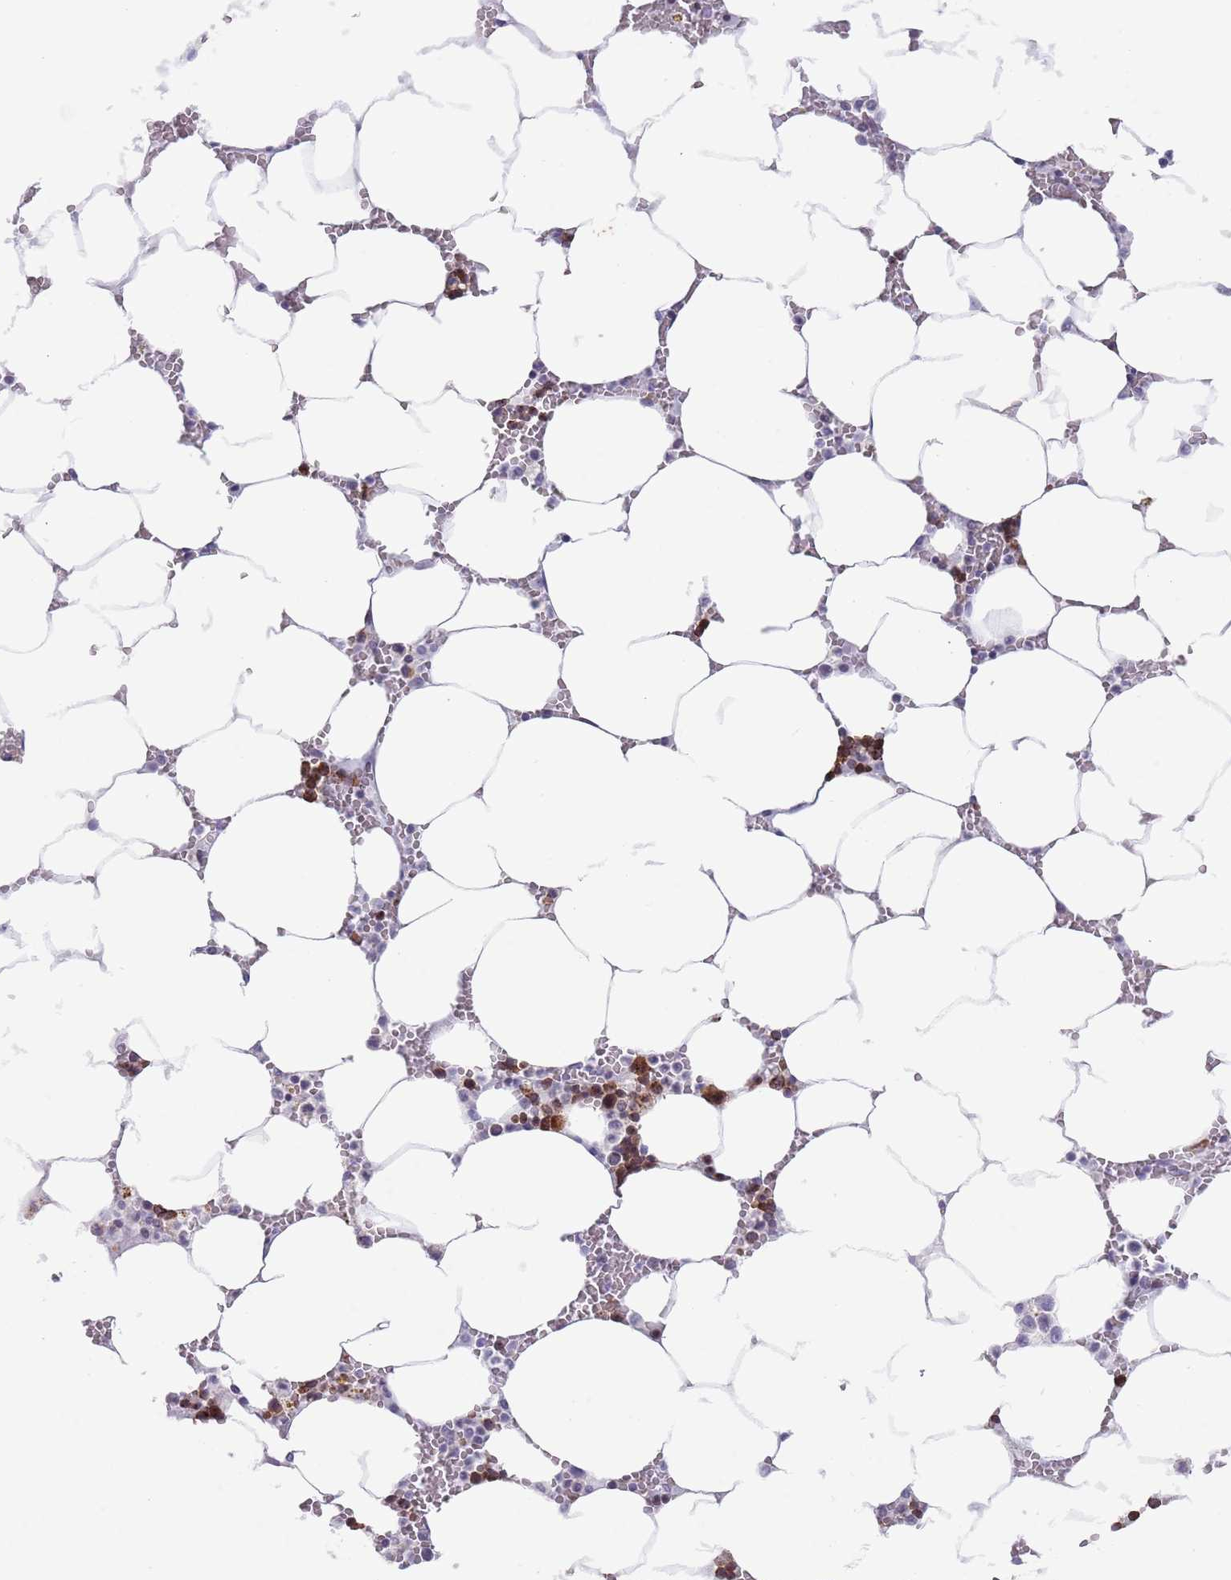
{"staining": {"intensity": "strong", "quantity": "25%-75%", "location": "nuclear"}, "tissue": "bone marrow", "cell_type": "Hematopoietic cells", "image_type": "normal", "snomed": [{"axis": "morphology", "description": "Normal tissue, NOS"}, {"axis": "topography", "description": "Bone marrow"}], "caption": "An immunohistochemistry histopathology image of normal tissue is shown. Protein staining in brown shows strong nuclear positivity in bone marrow within hematopoietic cells. Using DAB (3,3'-diaminobenzidine) (brown) and hematoxylin (blue) stains, captured at high magnification using brightfield microscopy.", "gene": "ENSG00000285547", "patient": {"sex": "male", "age": 70}}